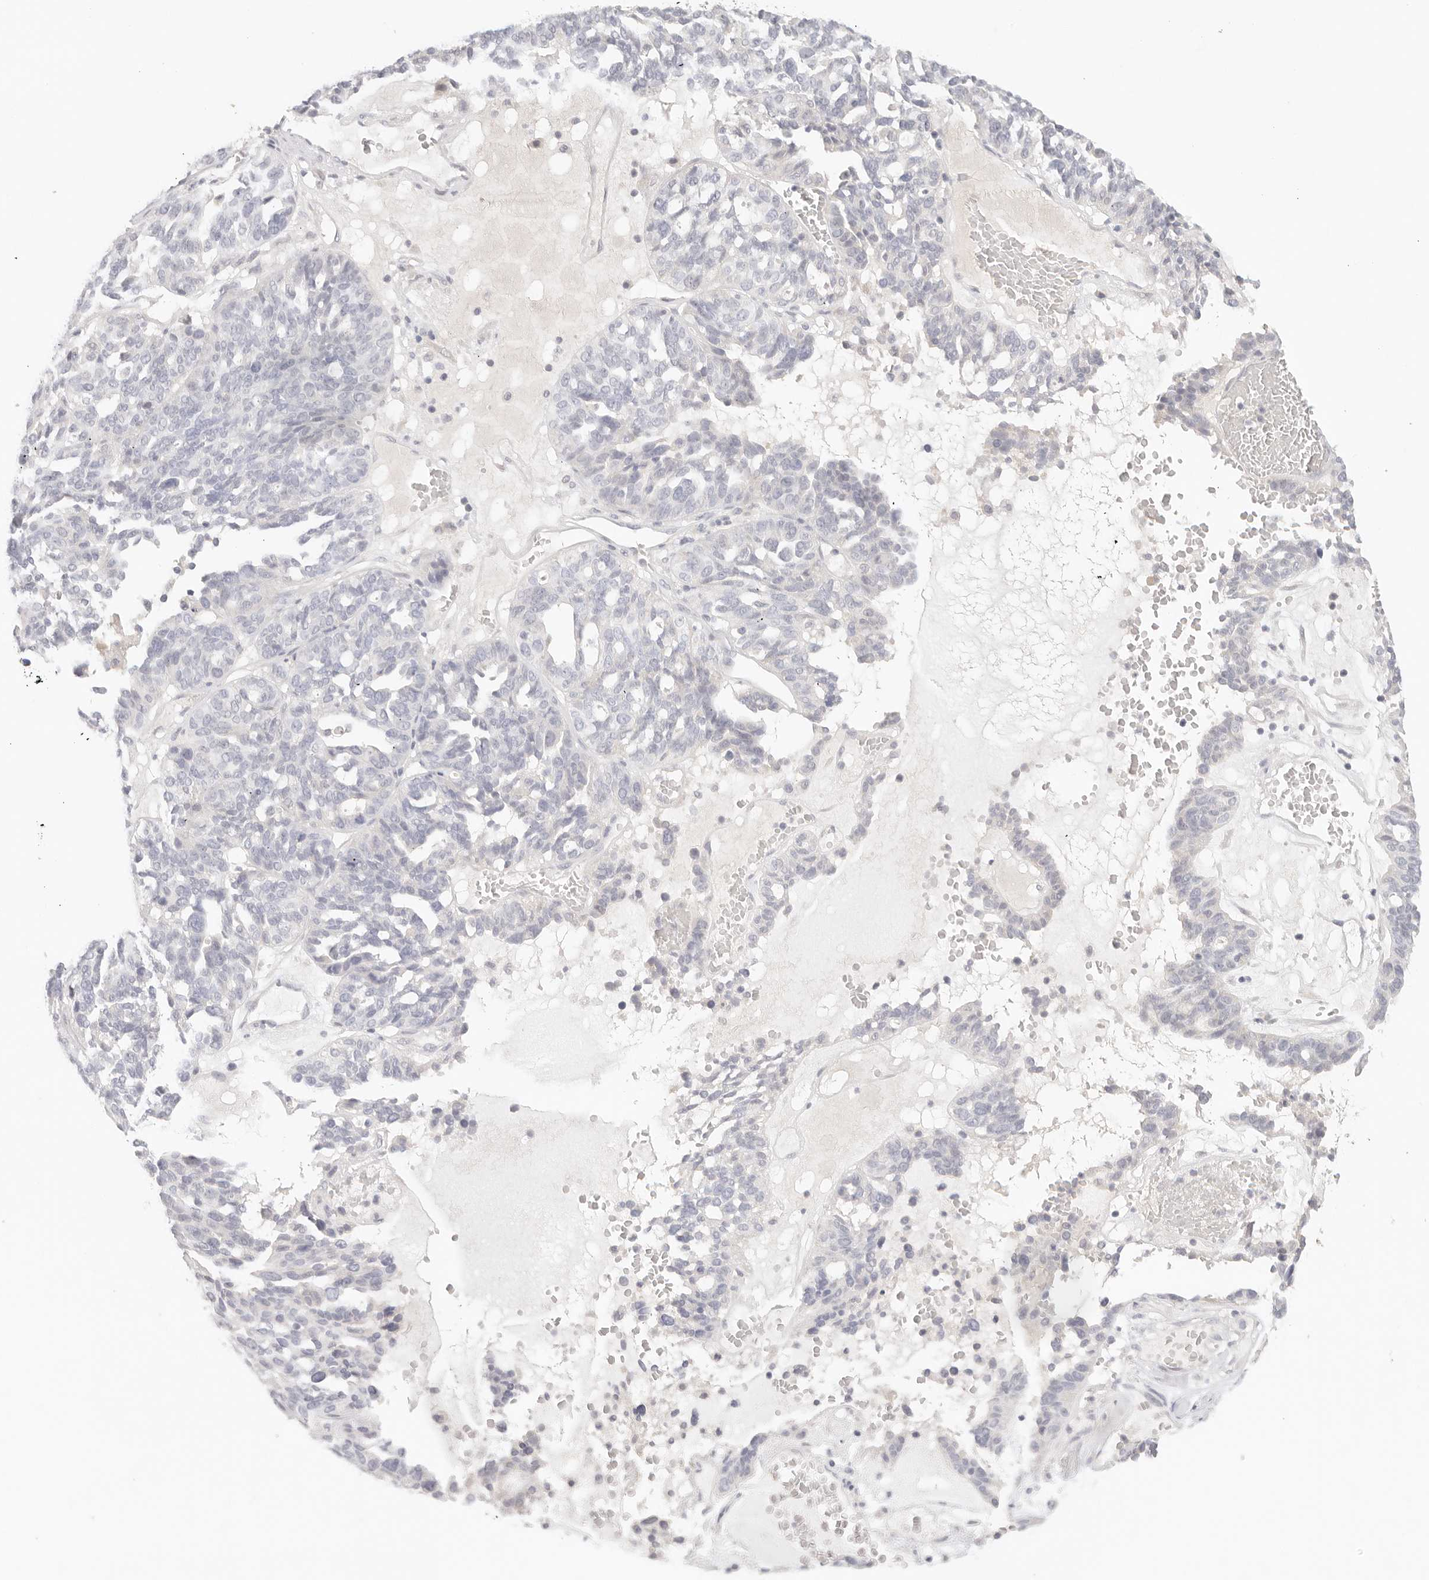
{"staining": {"intensity": "negative", "quantity": "none", "location": "none"}, "tissue": "ovarian cancer", "cell_type": "Tumor cells", "image_type": "cancer", "snomed": [{"axis": "morphology", "description": "Cystadenocarcinoma, serous, NOS"}, {"axis": "topography", "description": "Ovary"}], "caption": "The immunohistochemistry histopathology image has no significant positivity in tumor cells of ovarian cancer tissue.", "gene": "SPHK1", "patient": {"sex": "female", "age": 59}}